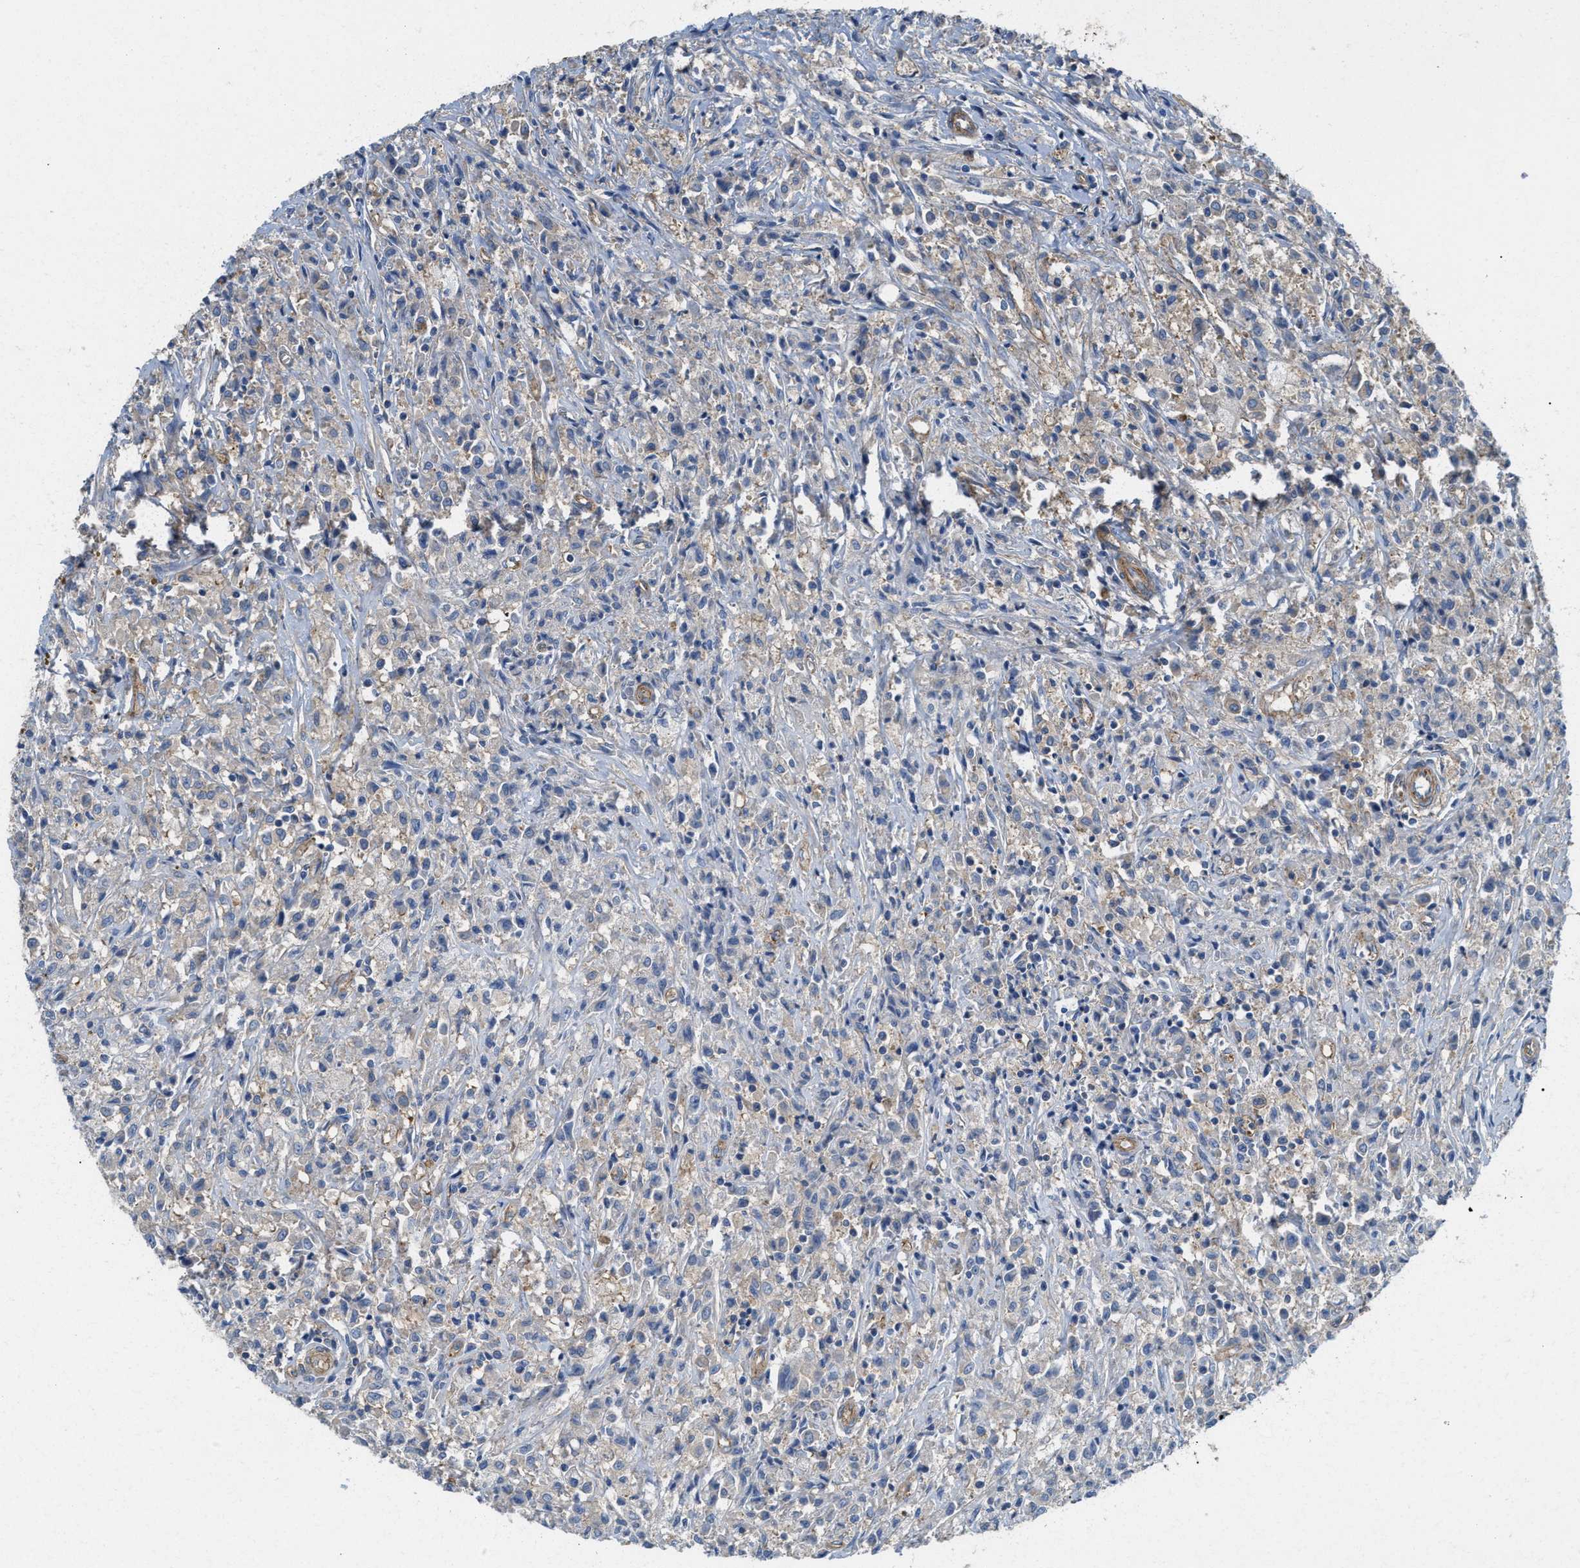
{"staining": {"intensity": "negative", "quantity": "none", "location": "none"}, "tissue": "testis cancer", "cell_type": "Tumor cells", "image_type": "cancer", "snomed": [{"axis": "morphology", "description": "Carcinoma, Embryonal, NOS"}, {"axis": "topography", "description": "Testis"}], "caption": "The immunohistochemistry photomicrograph has no significant positivity in tumor cells of testis cancer (embryonal carcinoma) tissue.", "gene": "NSUN7", "patient": {"sex": "male", "age": 2}}